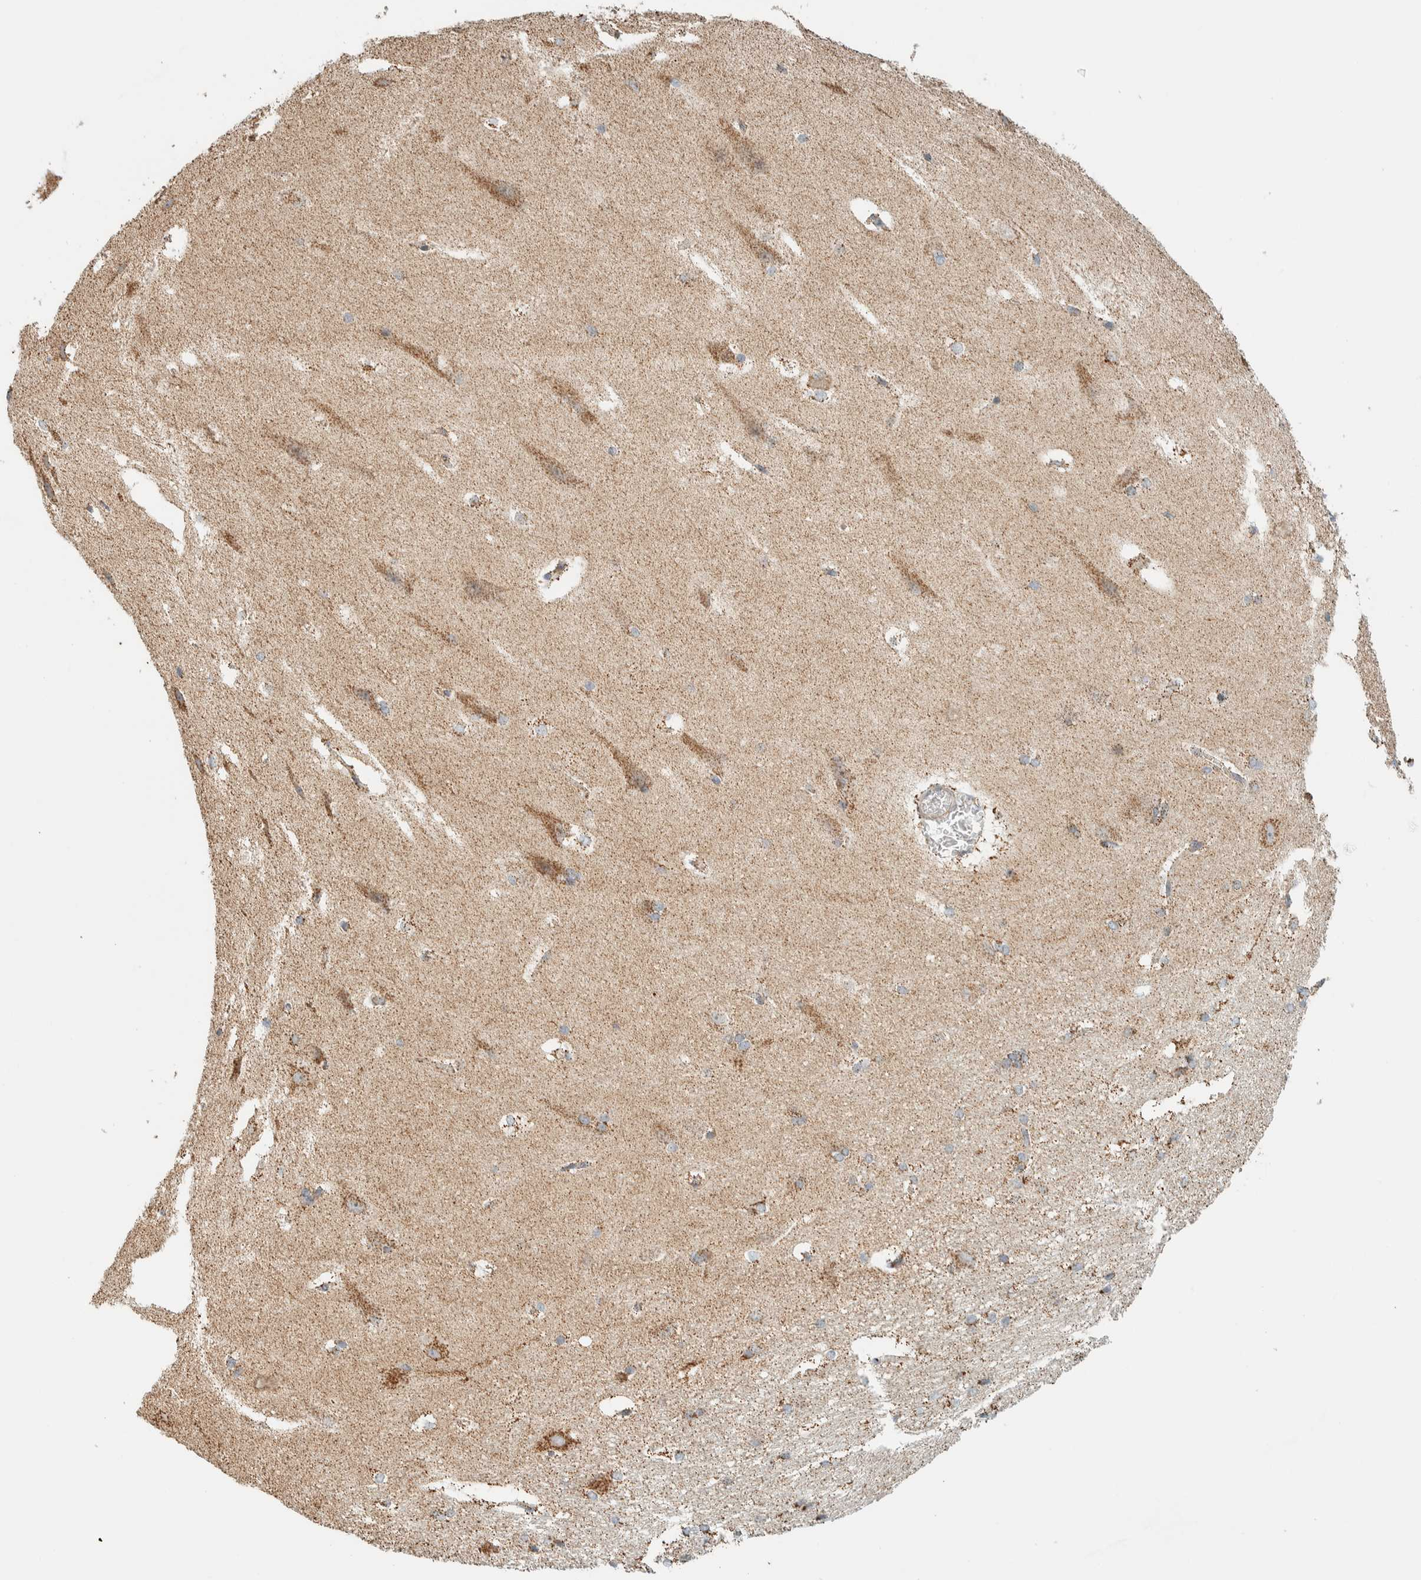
{"staining": {"intensity": "moderate", "quantity": ">75%", "location": "cytoplasmic/membranous"}, "tissue": "hippocampus", "cell_type": "Glial cells", "image_type": "normal", "snomed": [{"axis": "morphology", "description": "Normal tissue, NOS"}, {"axis": "topography", "description": "Hippocampus"}], "caption": "Brown immunohistochemical staining in benign hippocampus reveals moderate cytoplasmic/membranous positivity in approximately >75% of glial cells. The protein of interest is shown in brown color, while the nuclei are stained blue.", "gene": "ZNF454", "patient": {"sex": "female", "age": 19}}